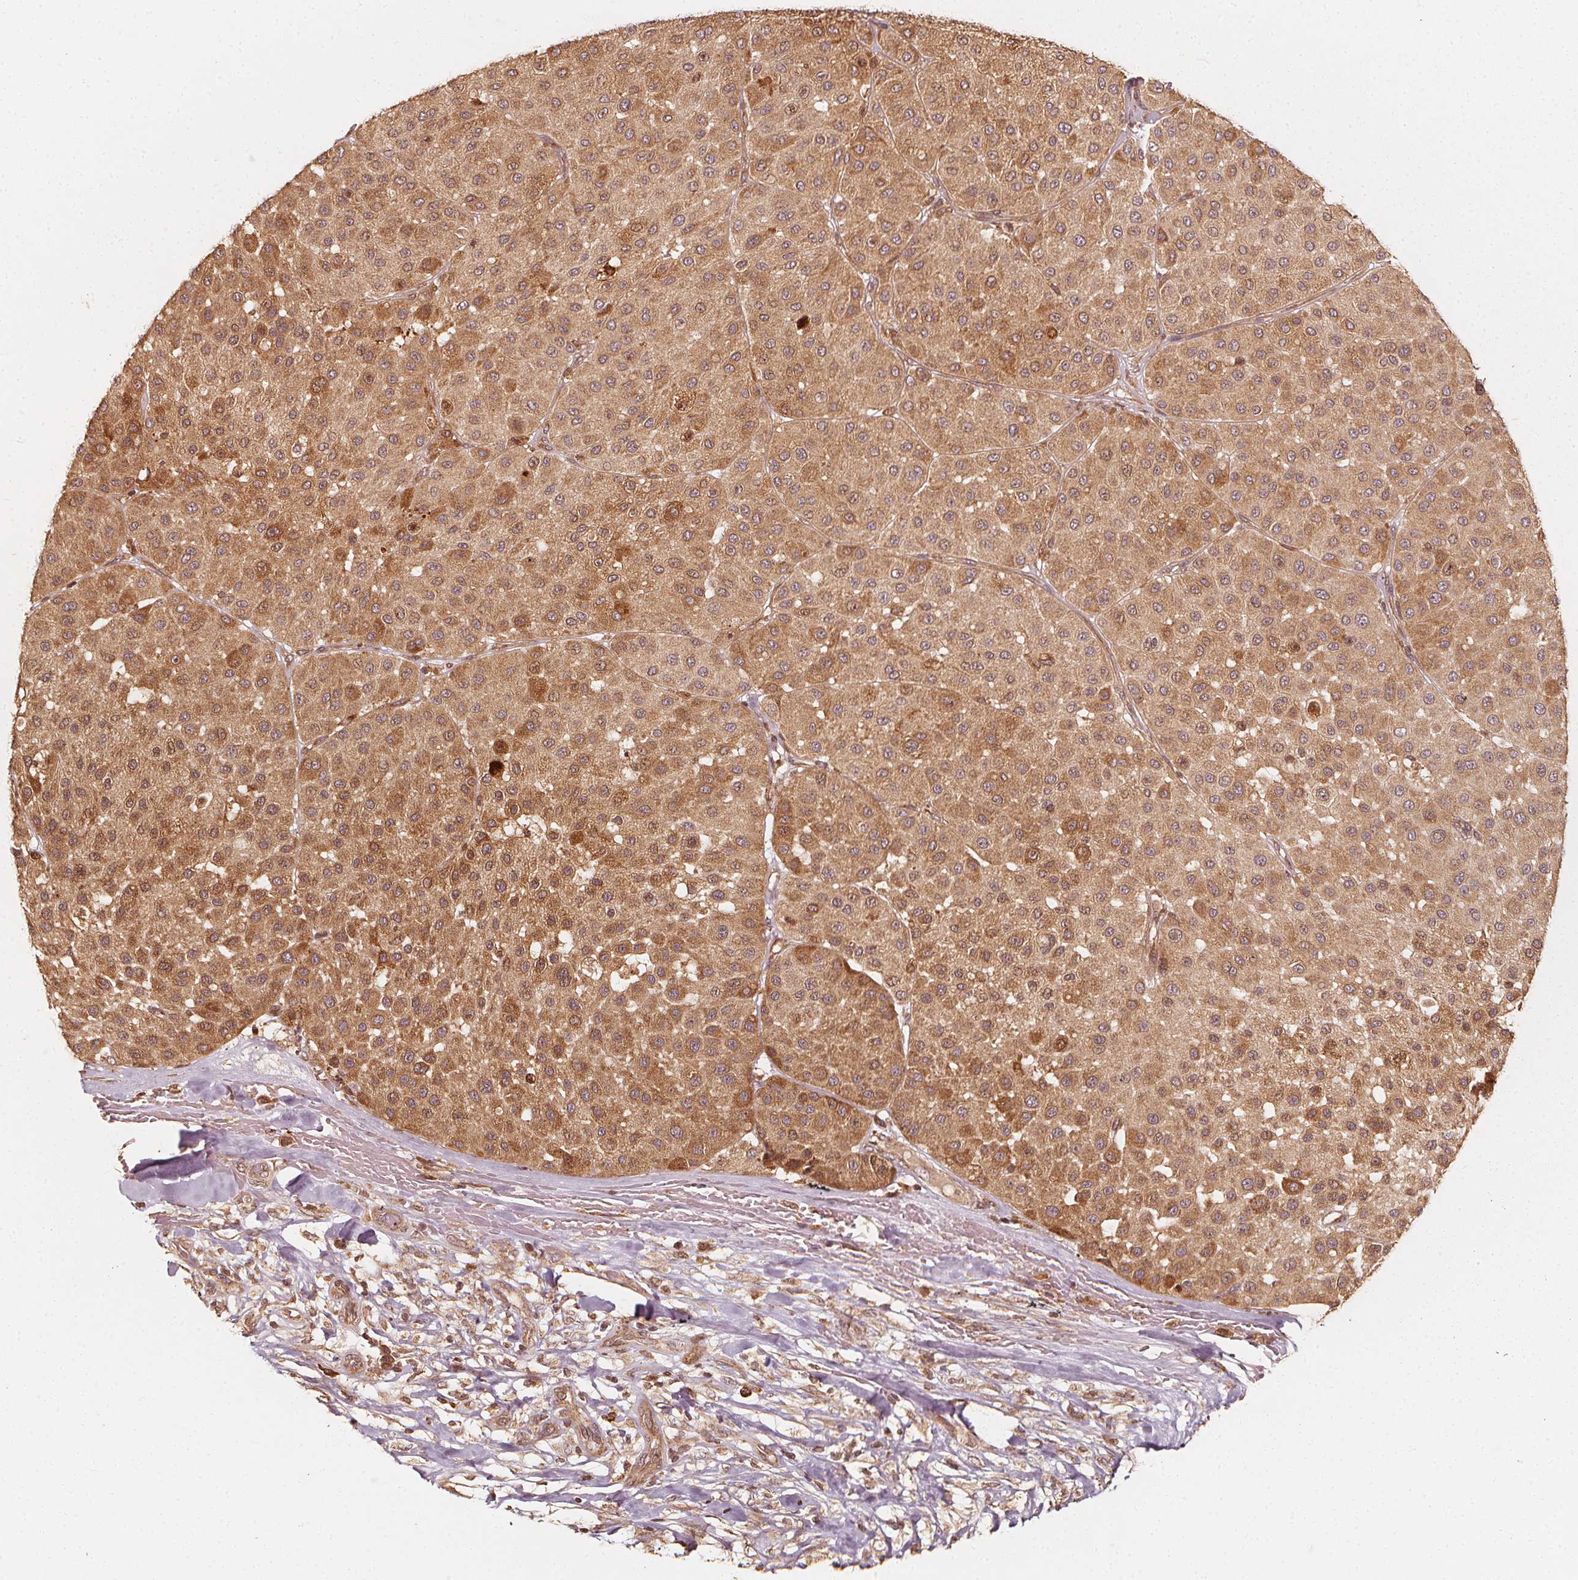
{"staining": {"intensity": "moderate", "quantity": ">75%", "location": "cytoplasmic/membranous,nuclear"}, "tissue": "melanoma", "cell_type": "Tumor cells", "image_type": "cancer", "snomed": [{"axis": "morphology", "description": "Malignant melanoma, Metastatic site"}, {"axis": "topography", "description": "Smooth muscle"}], "caption": "Protein expression analysis of melanoma shows moderate cytoplasmic/membranous and nuclear positivity in about >75% of tumor cells. (IHC, brightfield microscopy, high magnification).", "gene": "NPC1", "patient": {"sex": "male", "age": 41}}